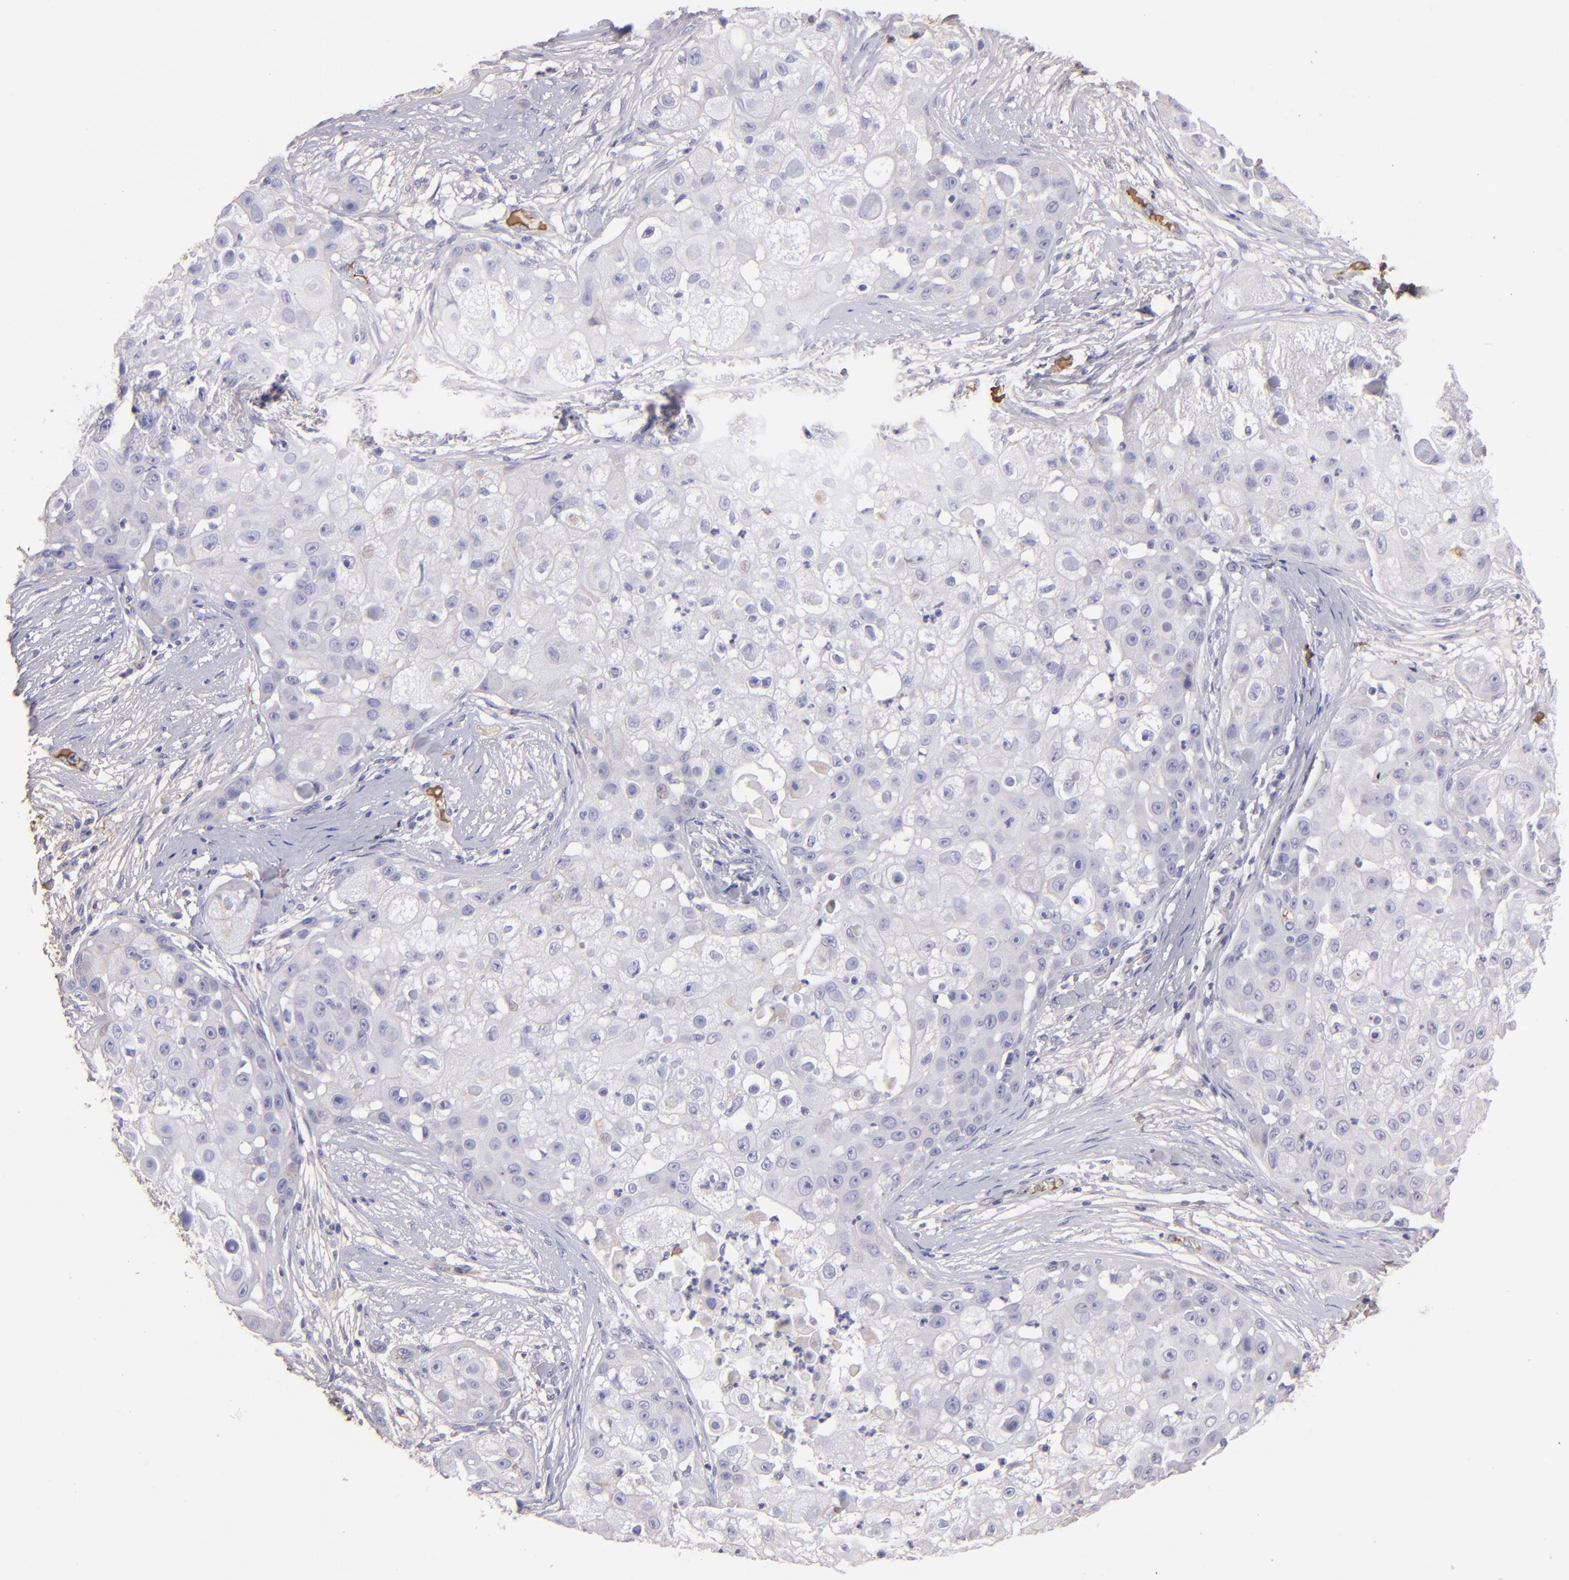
{"staining": {"intensity": "weak", "quantity": "<25%", "location": "cytoplasmic/membranous"}, "tissue": "skin cancer", "cell_type": "Tumor cells", "image_type": "cancer", "snomed": [{"axis": "morphology", "description": "Squamous cell carcinoma, NOS"}, {"axis": "topography", "description": "Skin"}], "caption": "High power microscopy photomicrograph of an immunohistochemistry micrograph of squamous cell carcinoma (skin), revealing no significant expression in tumor cells. (Brightfield microscopy of DAB immunohistochemistry at high magnification).", "gene": "FGB", "patient": {"sex": "female", "age": 57}}